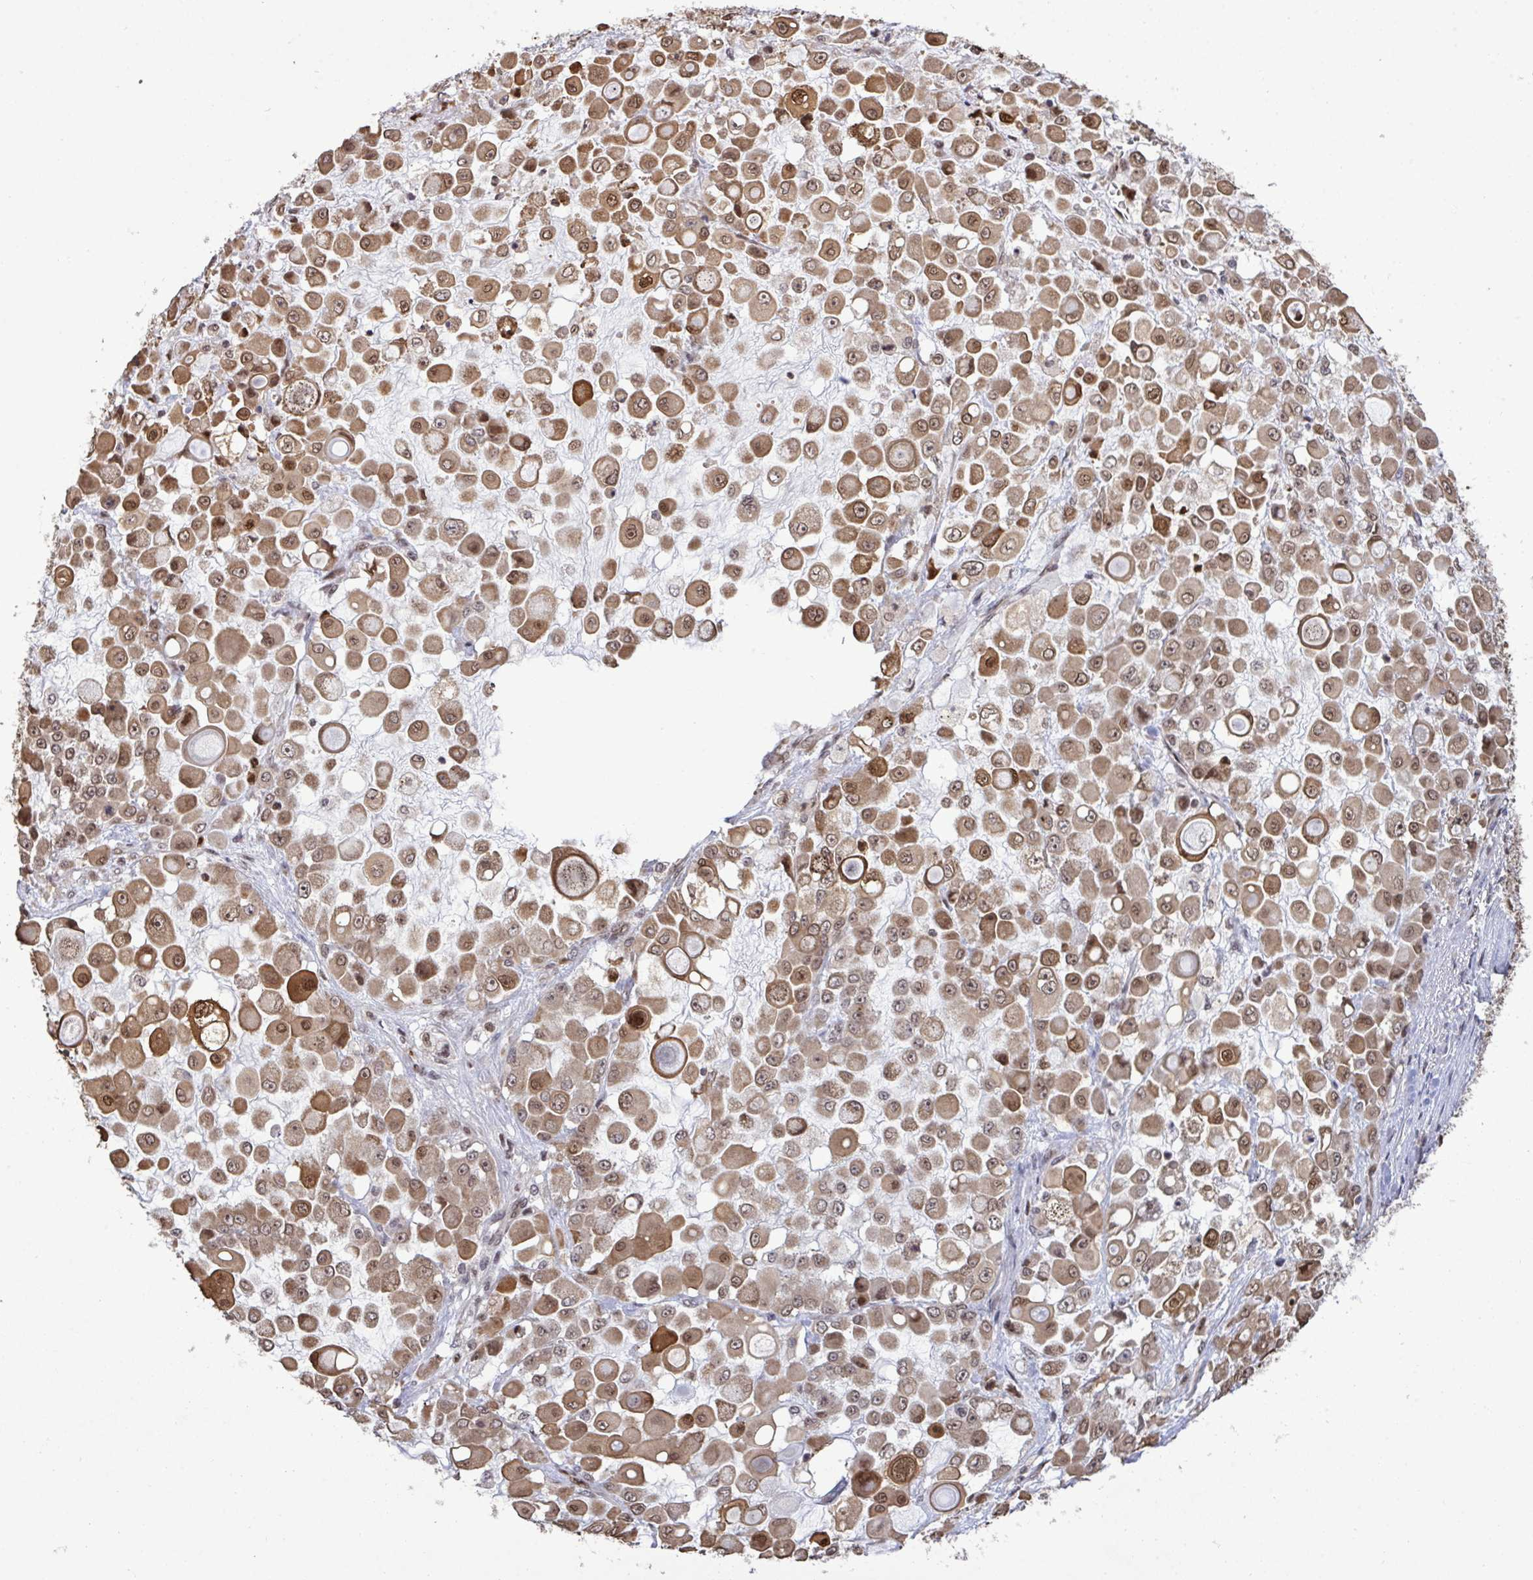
{"staining": {"intensity": "moderate", "quantity": "25%-75%", "location": "nuclear"}, "tissue": "stomach cancer", "cell_type": "Tumor cells", "image_type": "cancer", "snomed": [{"axis": "morphology", "description": "Adenocarcinoma, NOS"}, {"axis": "topography", "description": "Stomach"}], "caption": "Moderate nuclear positivity is seen in approximately 25%-75% of tumor cells in stomach cancer (adenocarcinoma).", "gene": "UXT", "patient": {"sex": "female", "age": 76}}